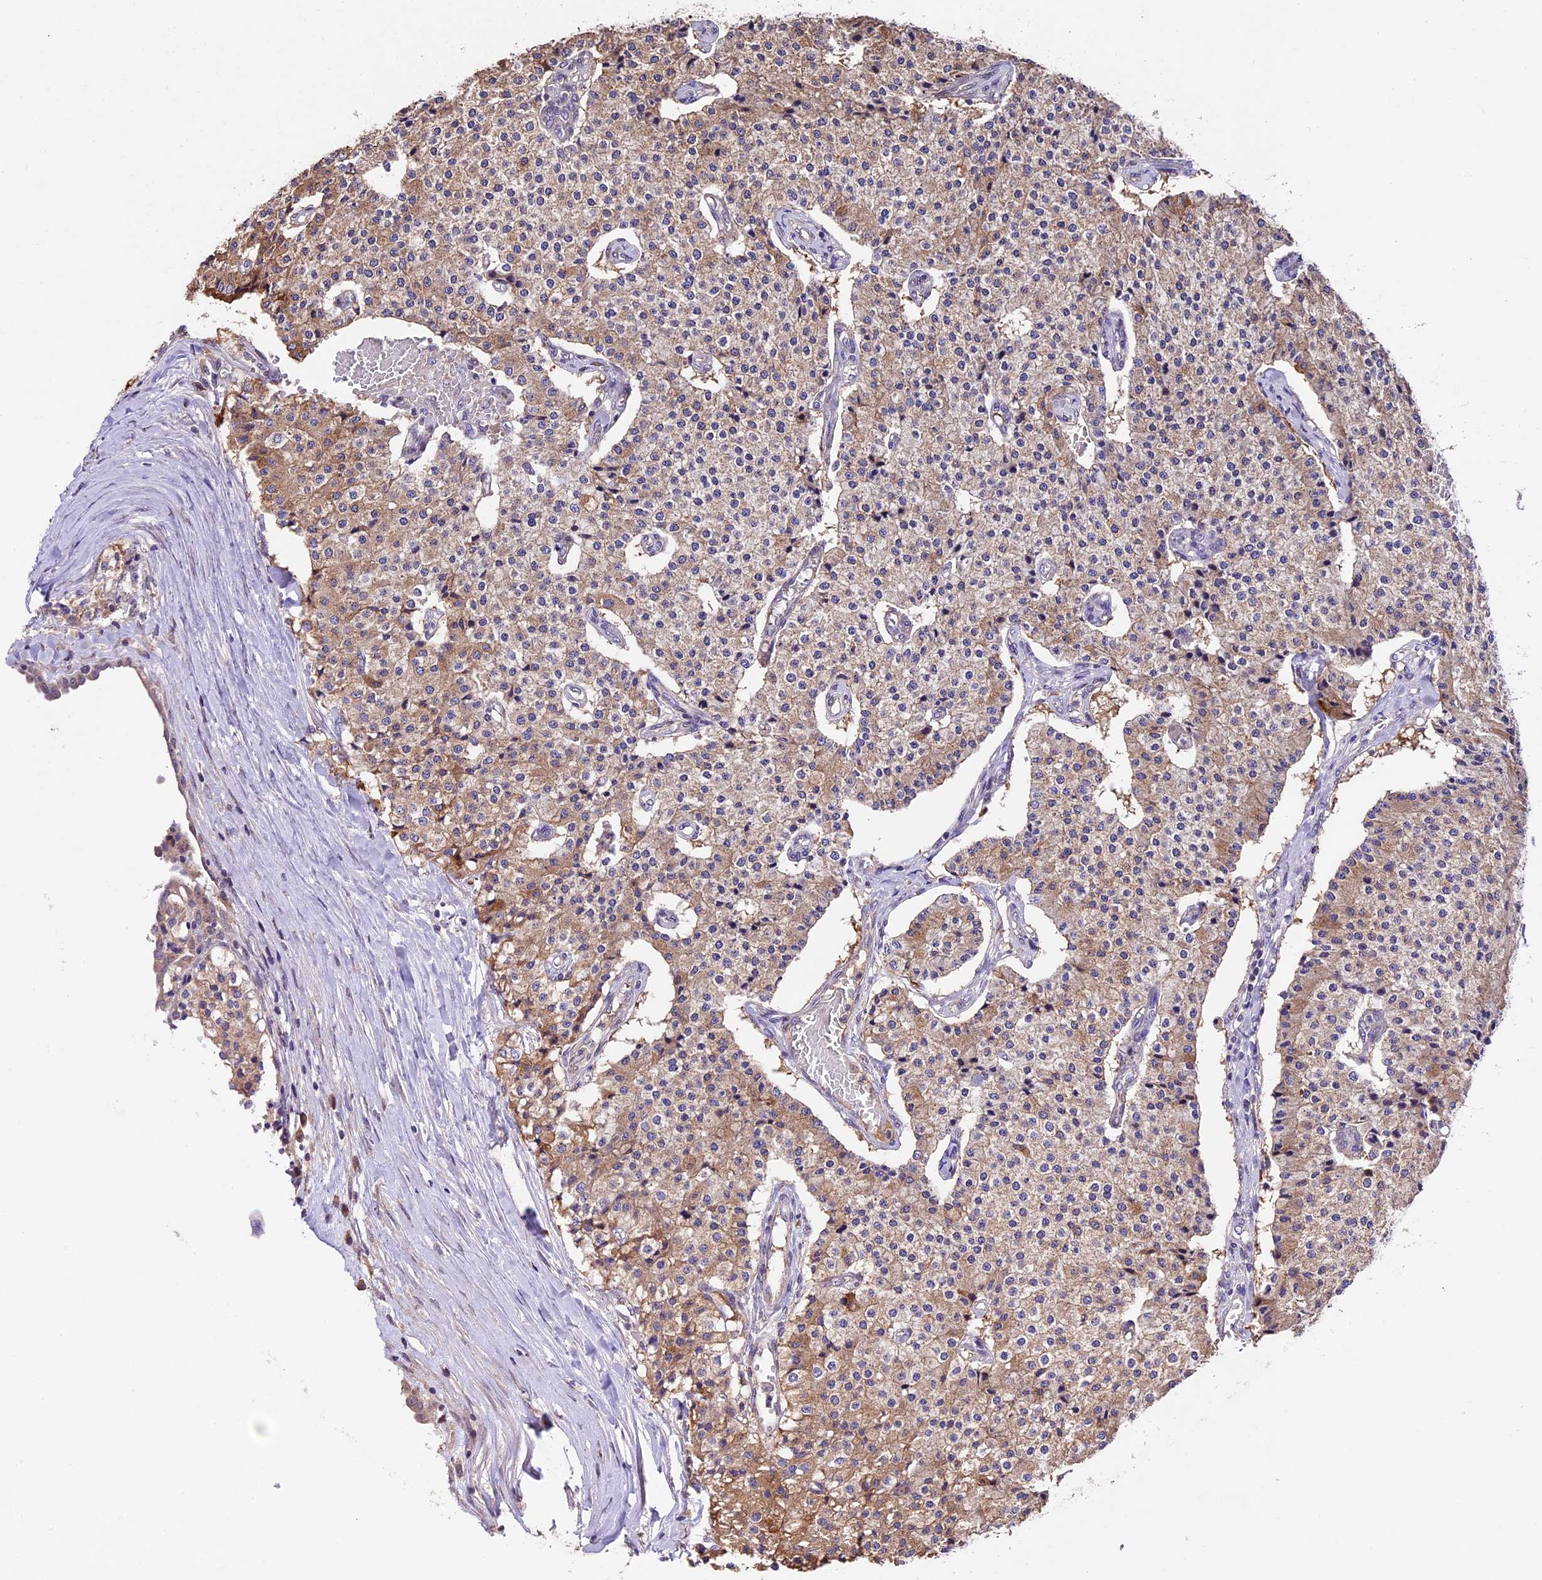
{"staining": {"intensity": "moderate", "quantity": ">75%", "location": "cytoplasmic/membranous"}, "tissue": "carcinoid", "cell_type": "Tumor cells", "image_type": "cancer", "snomed": [{"axis": "morphology", "description": "Carcinoid, malignant, NOS"}, {"axis": "topography", "description": "Colon"}], "caption": "Malignant carcinoid stained with DAB IHC shows medium levels of moderate cytoplasmic/membranous positivity in approximately >75% of tumor cells. (Brightfield microscopy of DAB IHC at high magnification).", "gene": "SBNO2", "patient": {"sex": "female", "age": 52}}